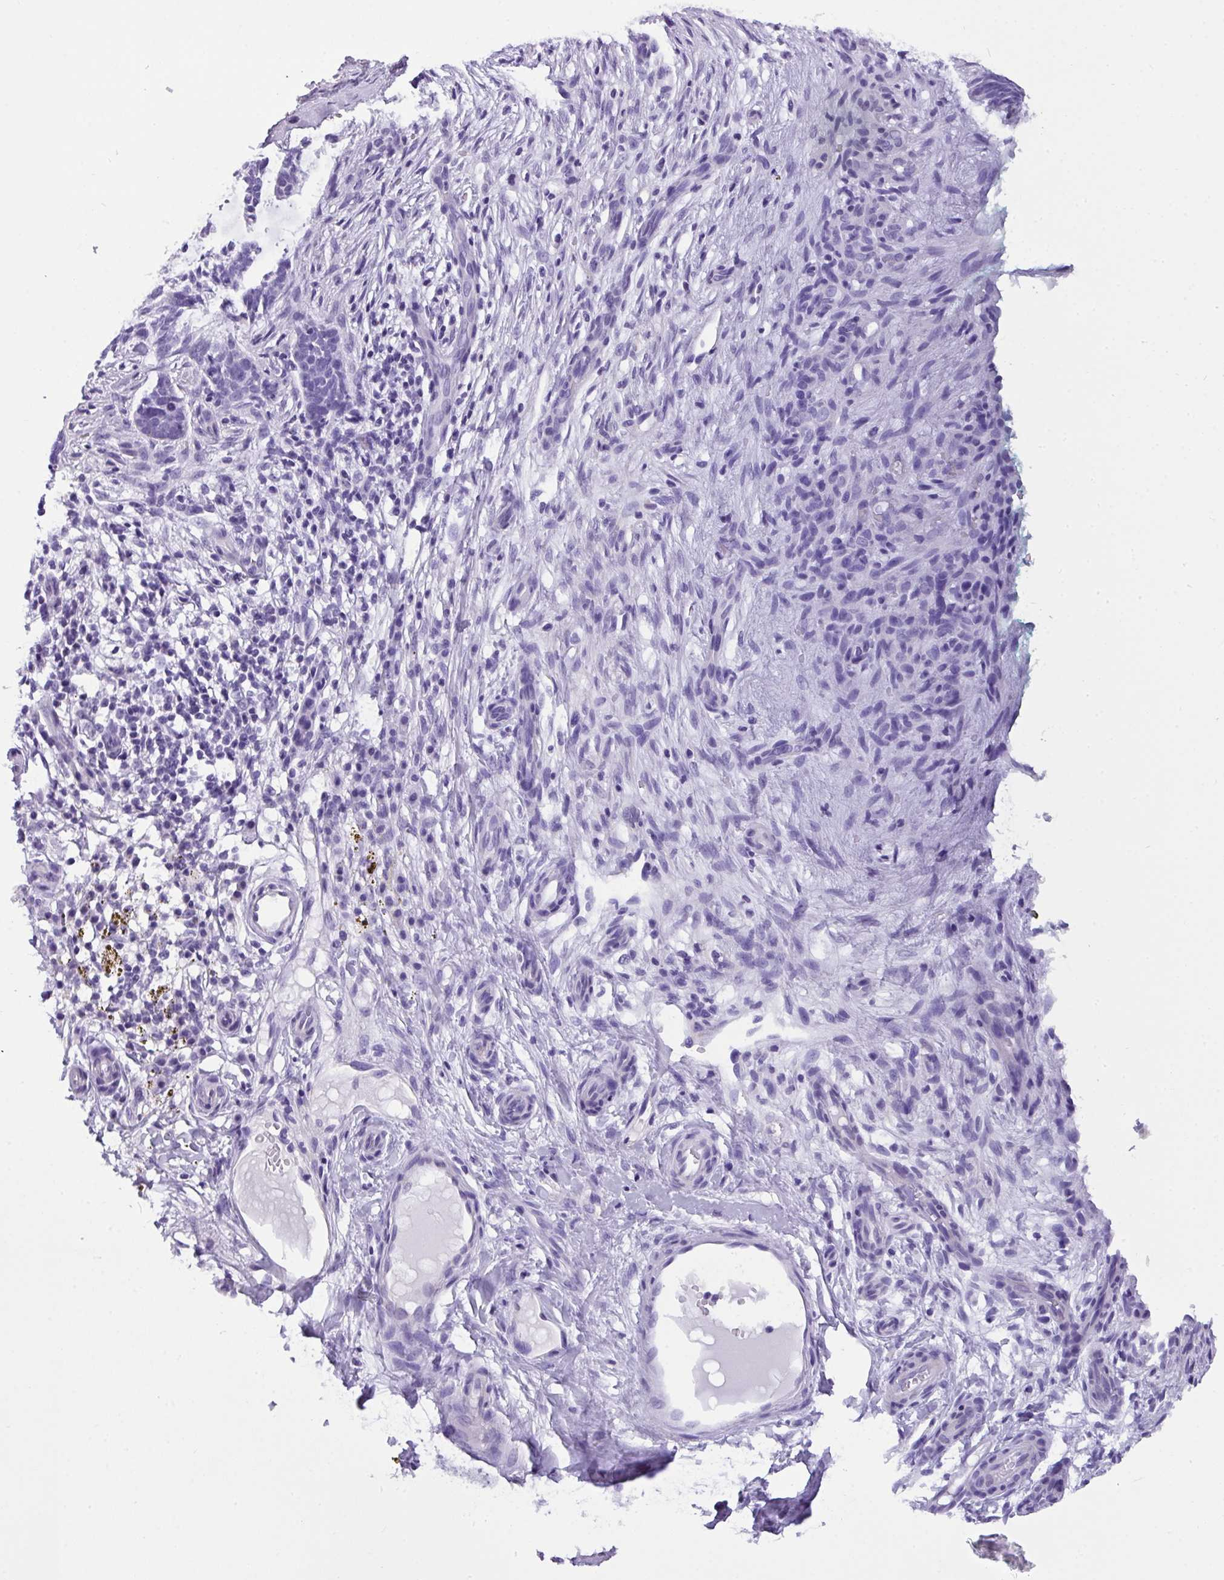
{"staining": {"intensity": "negative", "quantity": "none", "location": "none"}, "tissue": "skin cancer", "cell_type": "Tumor cells", "image_type": "cancer", "snomed": [{"axis": "morphology", "description": "Basal cell carcinoma"}, {"axis": "topography", "description": "Skin"}], "caption": "A high-resolution histopathology image shows IHC staining of skin cancer (basal cell carcinoma), which demonstrates no significant expression in tumor cells.", "gene": "MUC21", "patient": {"sex": "male", "age": 88}}